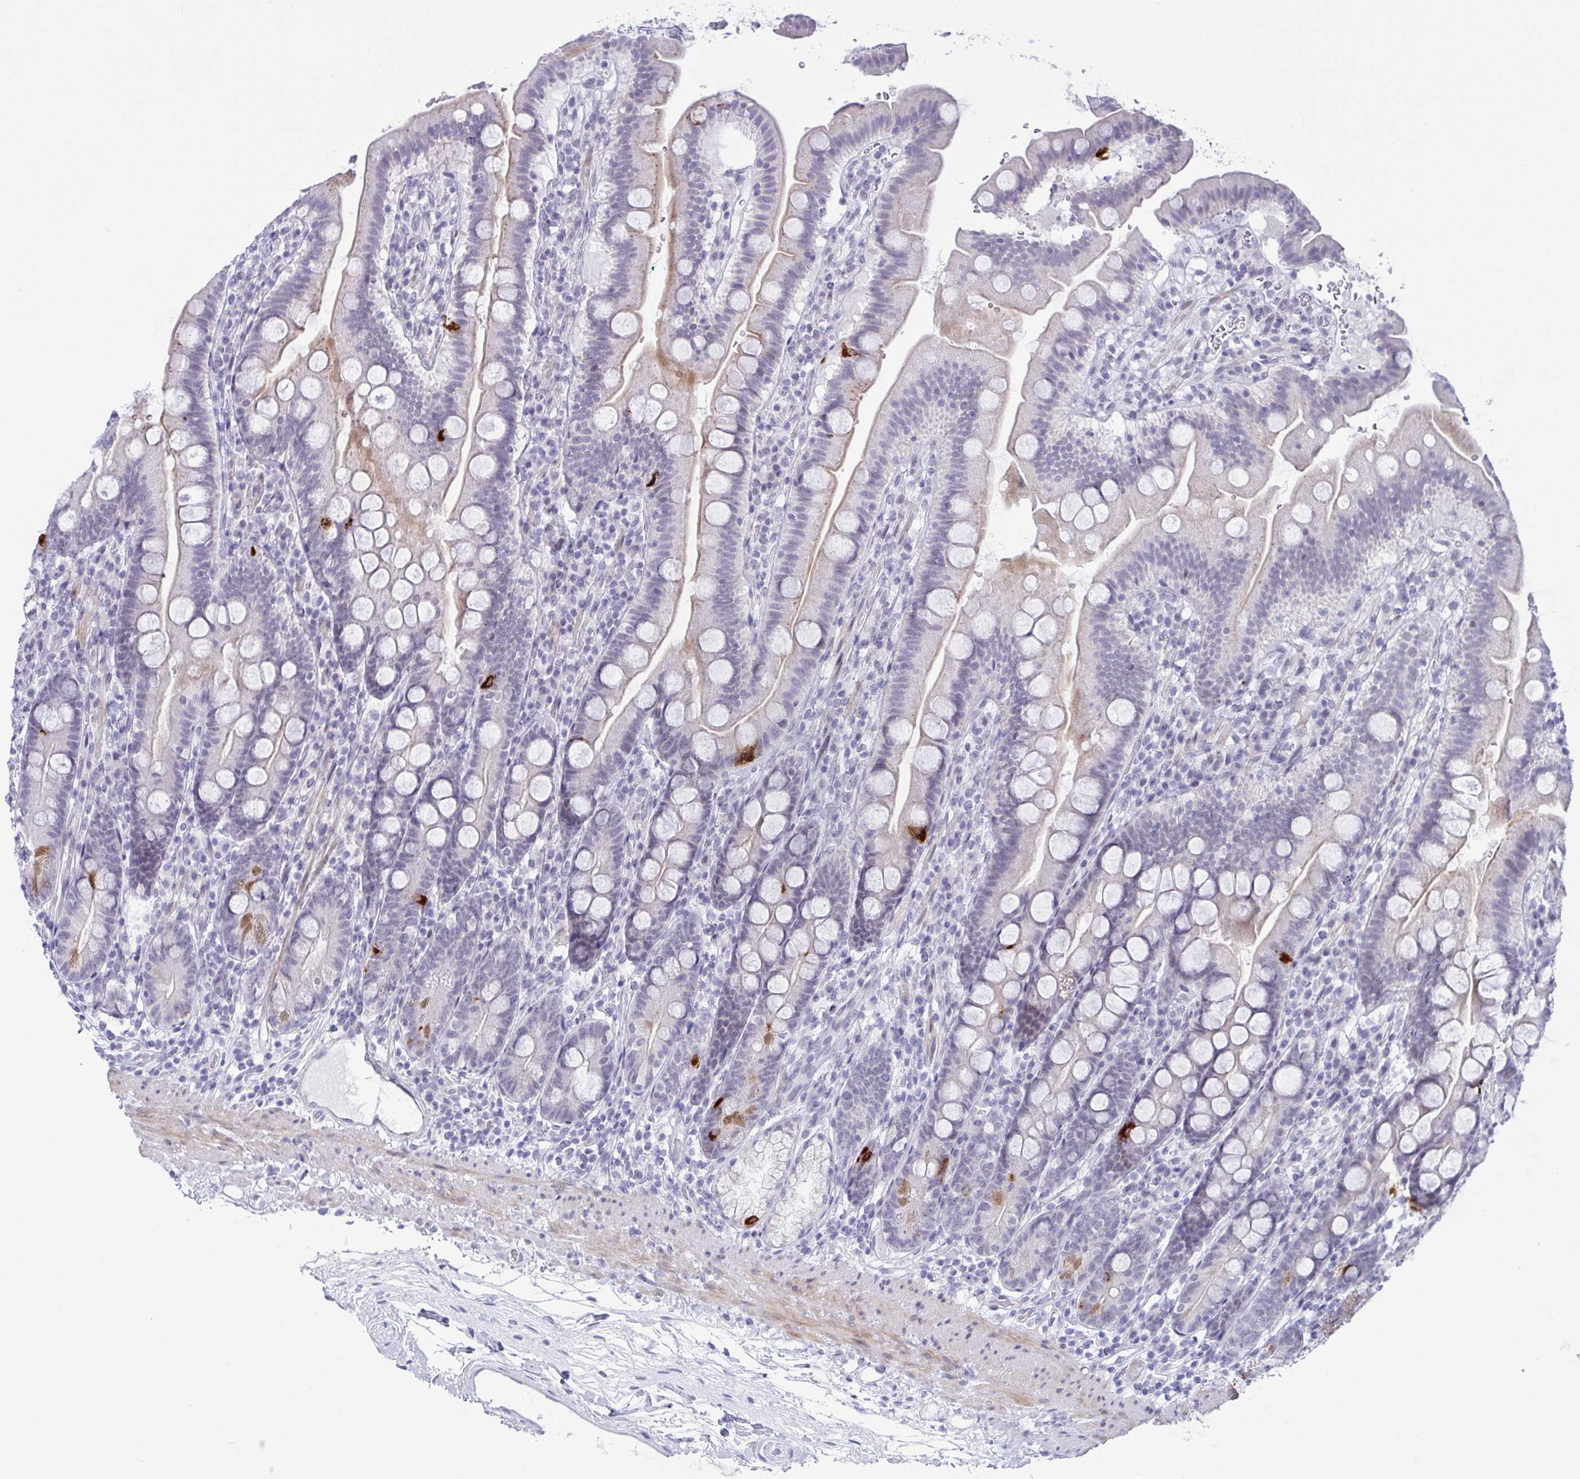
{"staining": {"intensity": "strong", "quantity": "<25%", "location": "cytoplasmic/membranous"}, "tissue": "duodenum", "cell_type": "Glandular cells", "image_type": "normal", "snomed": [{"axis": "morphology", "description": "Normal tissue, NOS"}, {"axis": "topography", "description": "Duodenum"}], "caption": "Immunohistochemistry (DAB) staining of normal human duodenum displays strong cytoplasmic/membranous protein positivity in about <25% of glandular cells.", "gene": "FBXL22", "patient": {"sex": "female", "age": 67}}